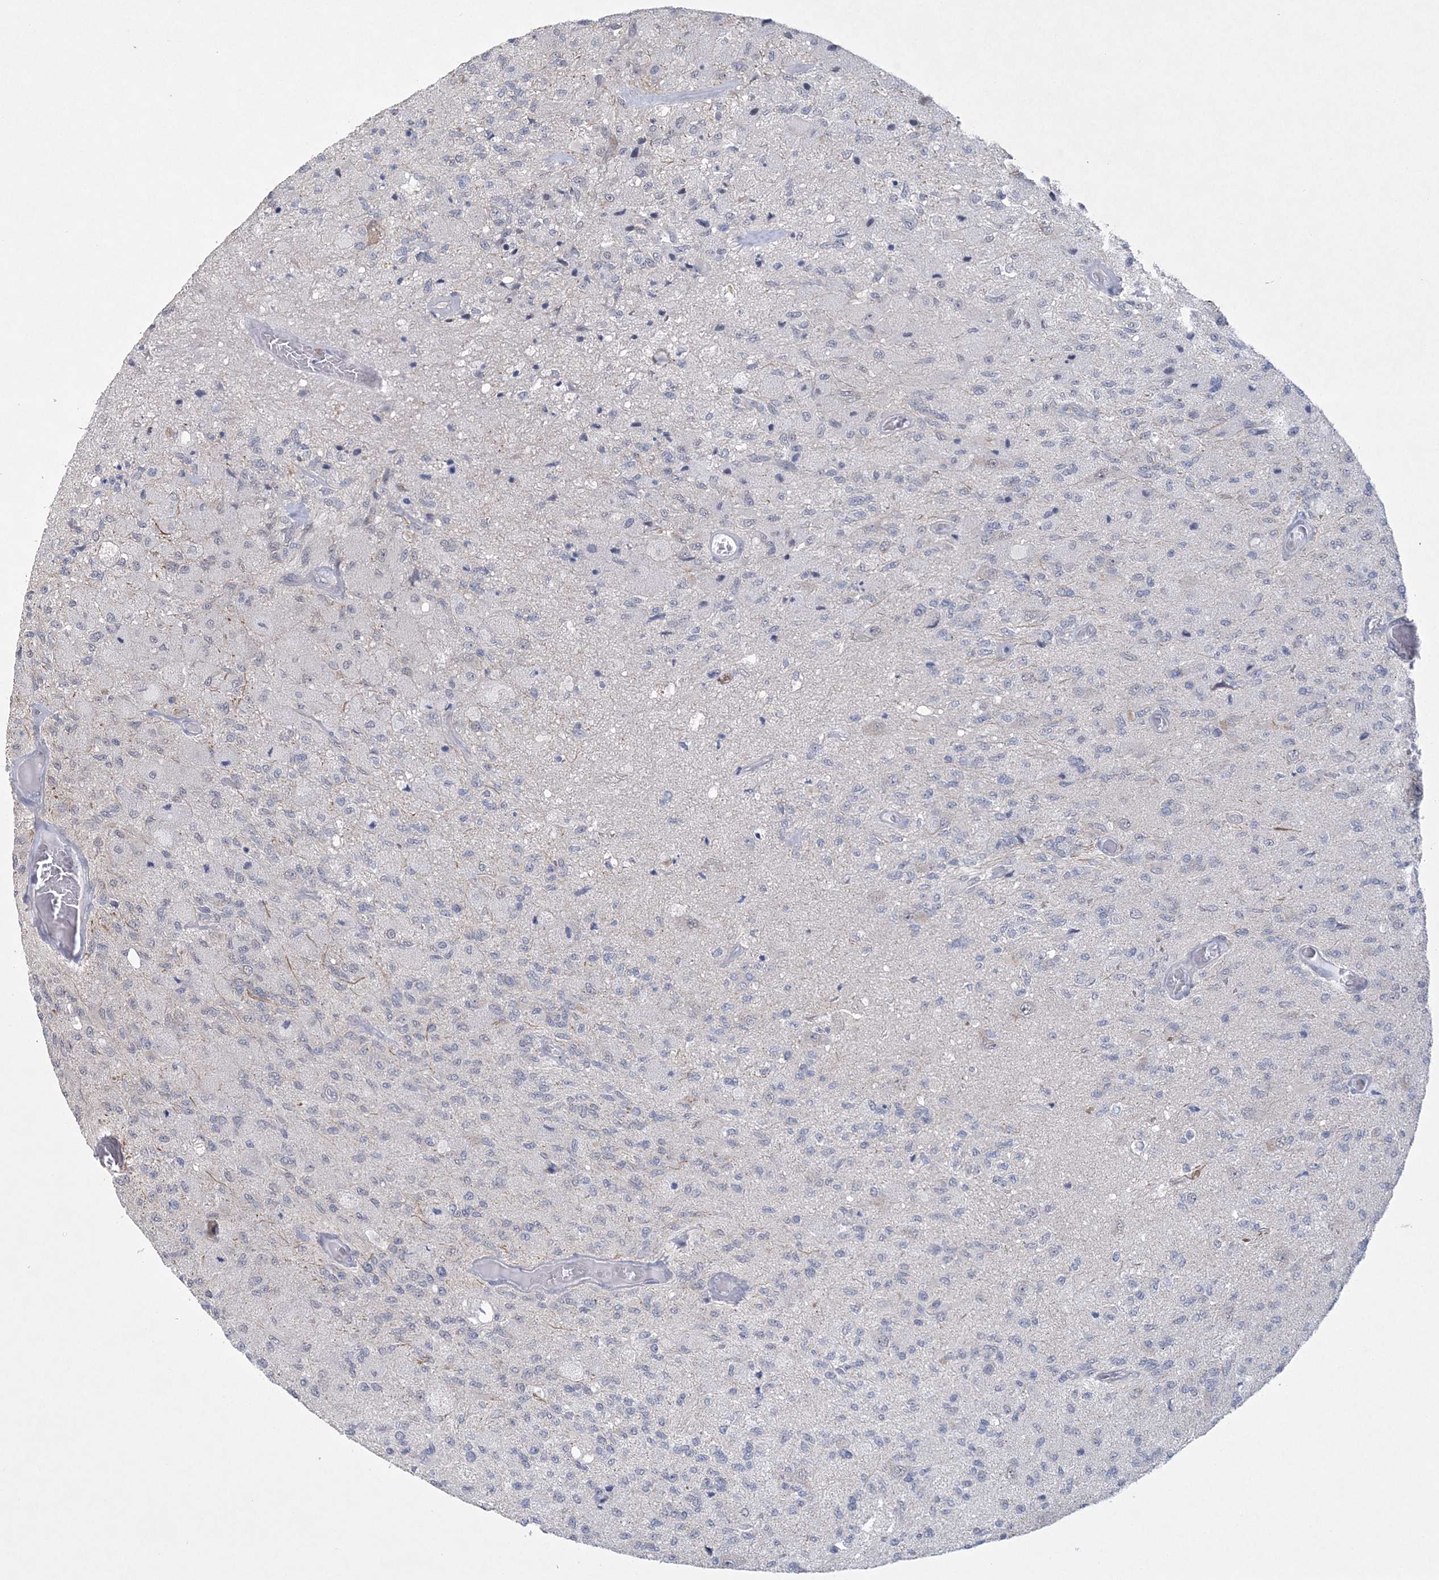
{"staining": {"intensity": "negative", "quantity": "none", "location": "none"}, "tissue": "glioma", "cell_type": "Tumor cells", "image_type": "cancer", "snomed": [{"axis": "morphology", "description": "Normal tissue, NOS"}, {"axis": "morphology", "description": "Glioma, malignant, High grade"}, {"axis": "topography", "description": "Cerebral cortex"}], "caption": "Tumor cells are negative for protein expression in human glioma.", "gene": "DPCD", "patient": {"sex": "male", "age": 77}}